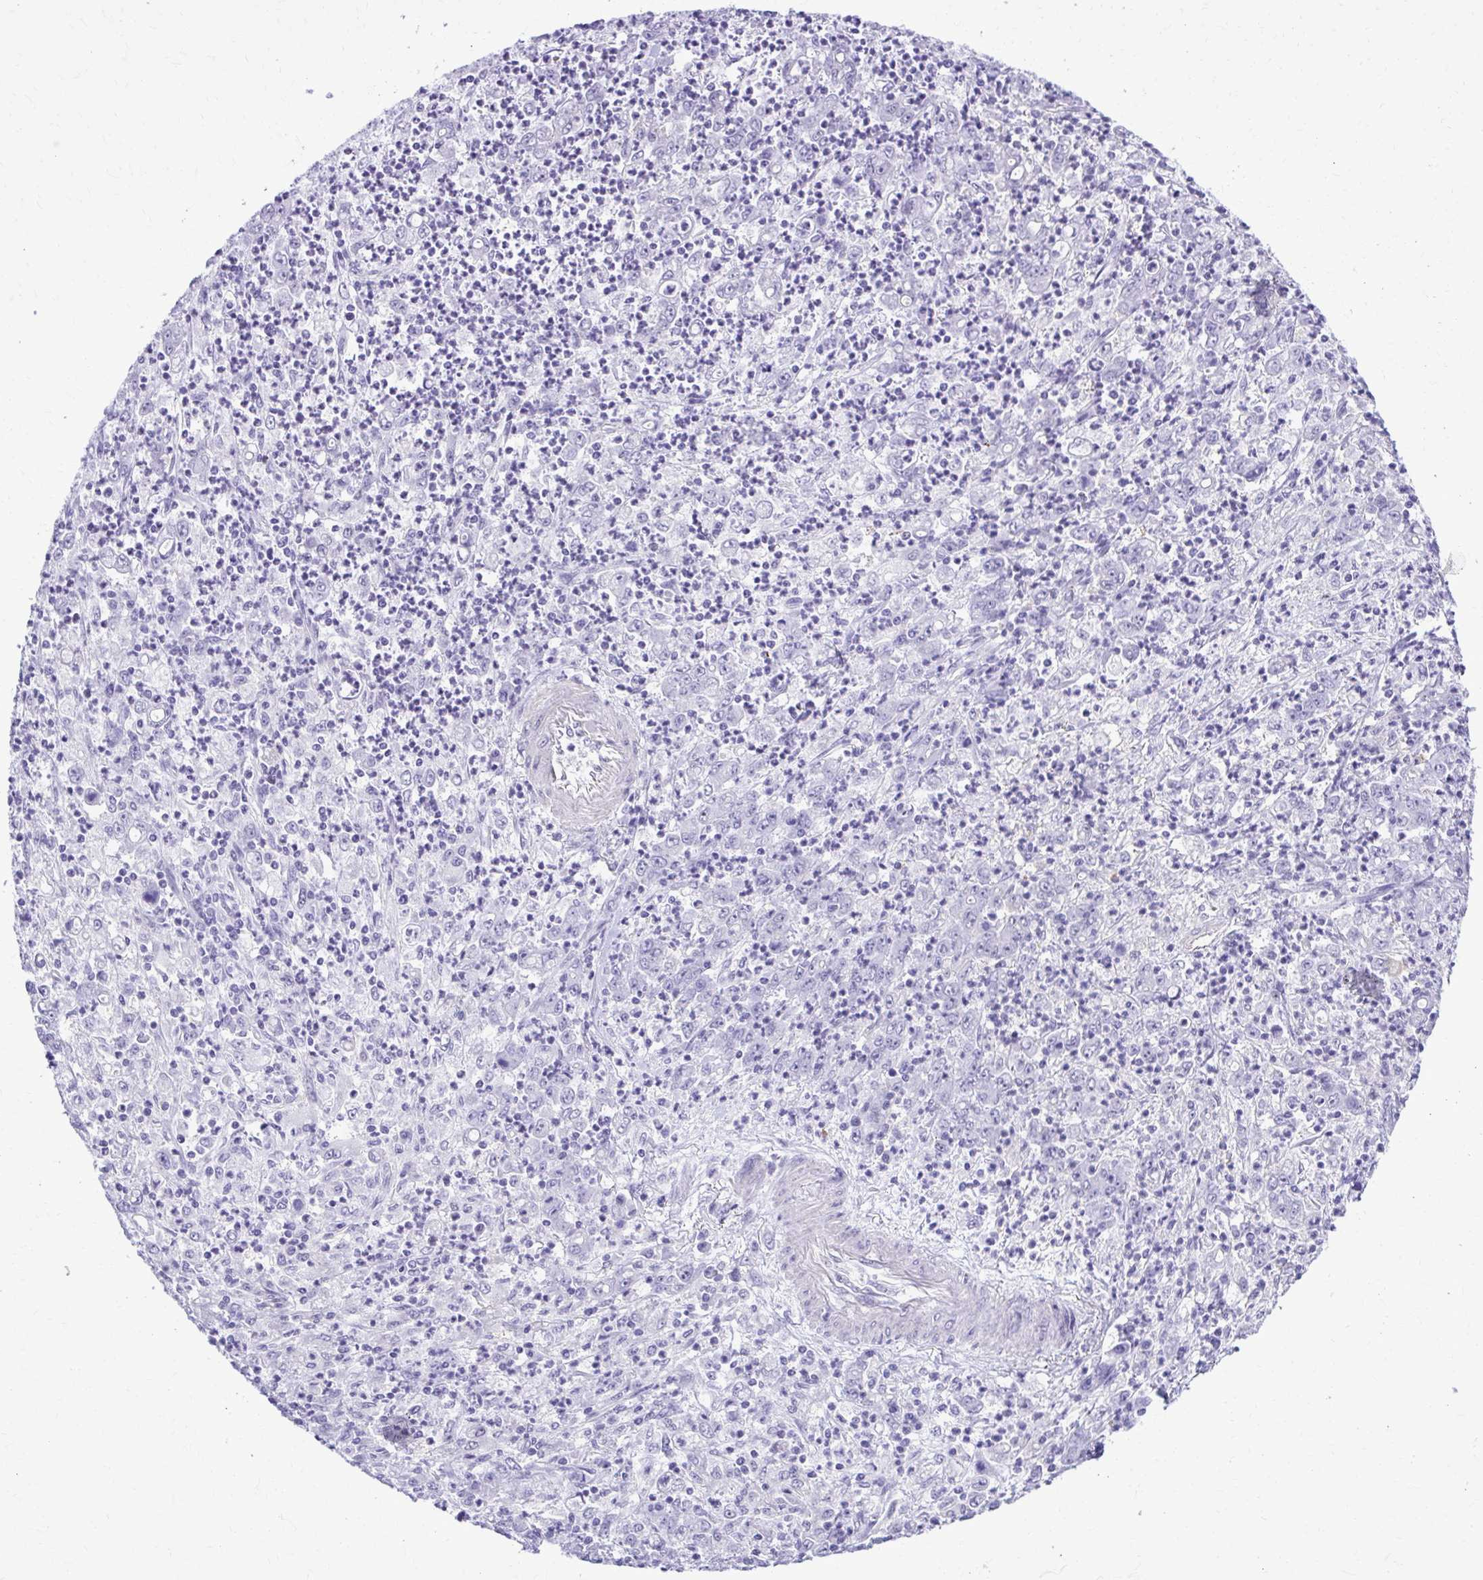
{"staining": {"intensity": "negative", "quantity": "none", "location": "none"}, "tissue": "stomach cancer", "cell_type": "Tumor cells", "image_type": "cancer", "snomed": [{"axis": "morphology", "description": "Adenocarcinoma, NOS"}, {"axis": "topography", "description": "Stomach, lower"}], "caption": "Stomach cancer (adenocarcinoma) was stained to show a protein in brown. There is no significant positivity in tumor cells.", "gene": "RASL11B", "patient": {"sex": "female", "age": 71}}